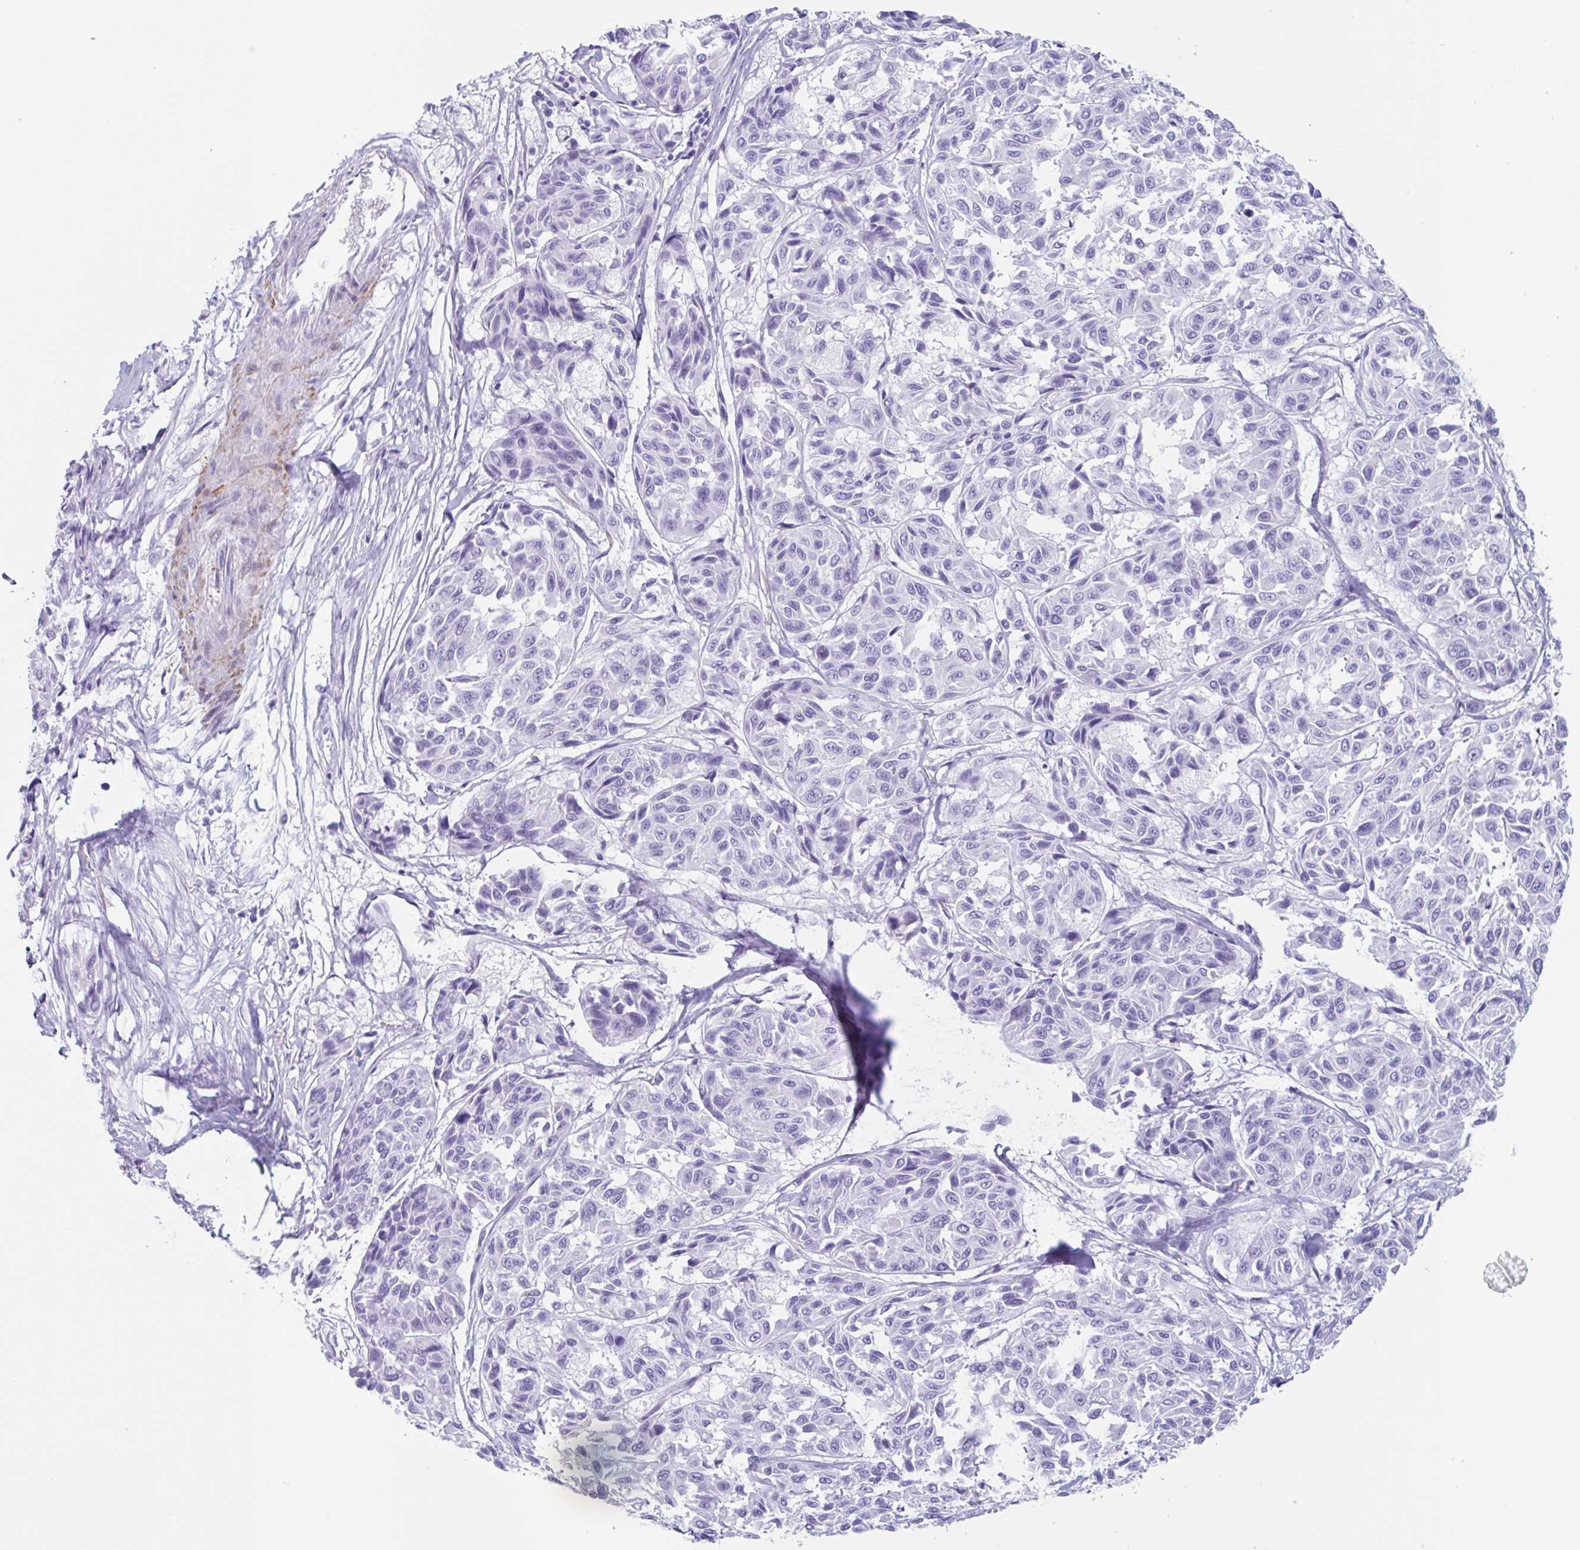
{"staining": {"intensity": "negative", "quantity": "none", "location": "none"}, "tissue": "melanoma", "cell_type": "Tumor cells", "image_type": "cancer", "snomed": [{"axis": "morphology", "description": "Malignant melanoma, NOS"}, {"axis": "topography", "description": "Skin"}], "caption": "Immunohistochemical staining of malignant melanoma shows no significant positivity in tumor cells.", "gene": "TAS2R41", "patient": {"sex": "female", "age": 66}}